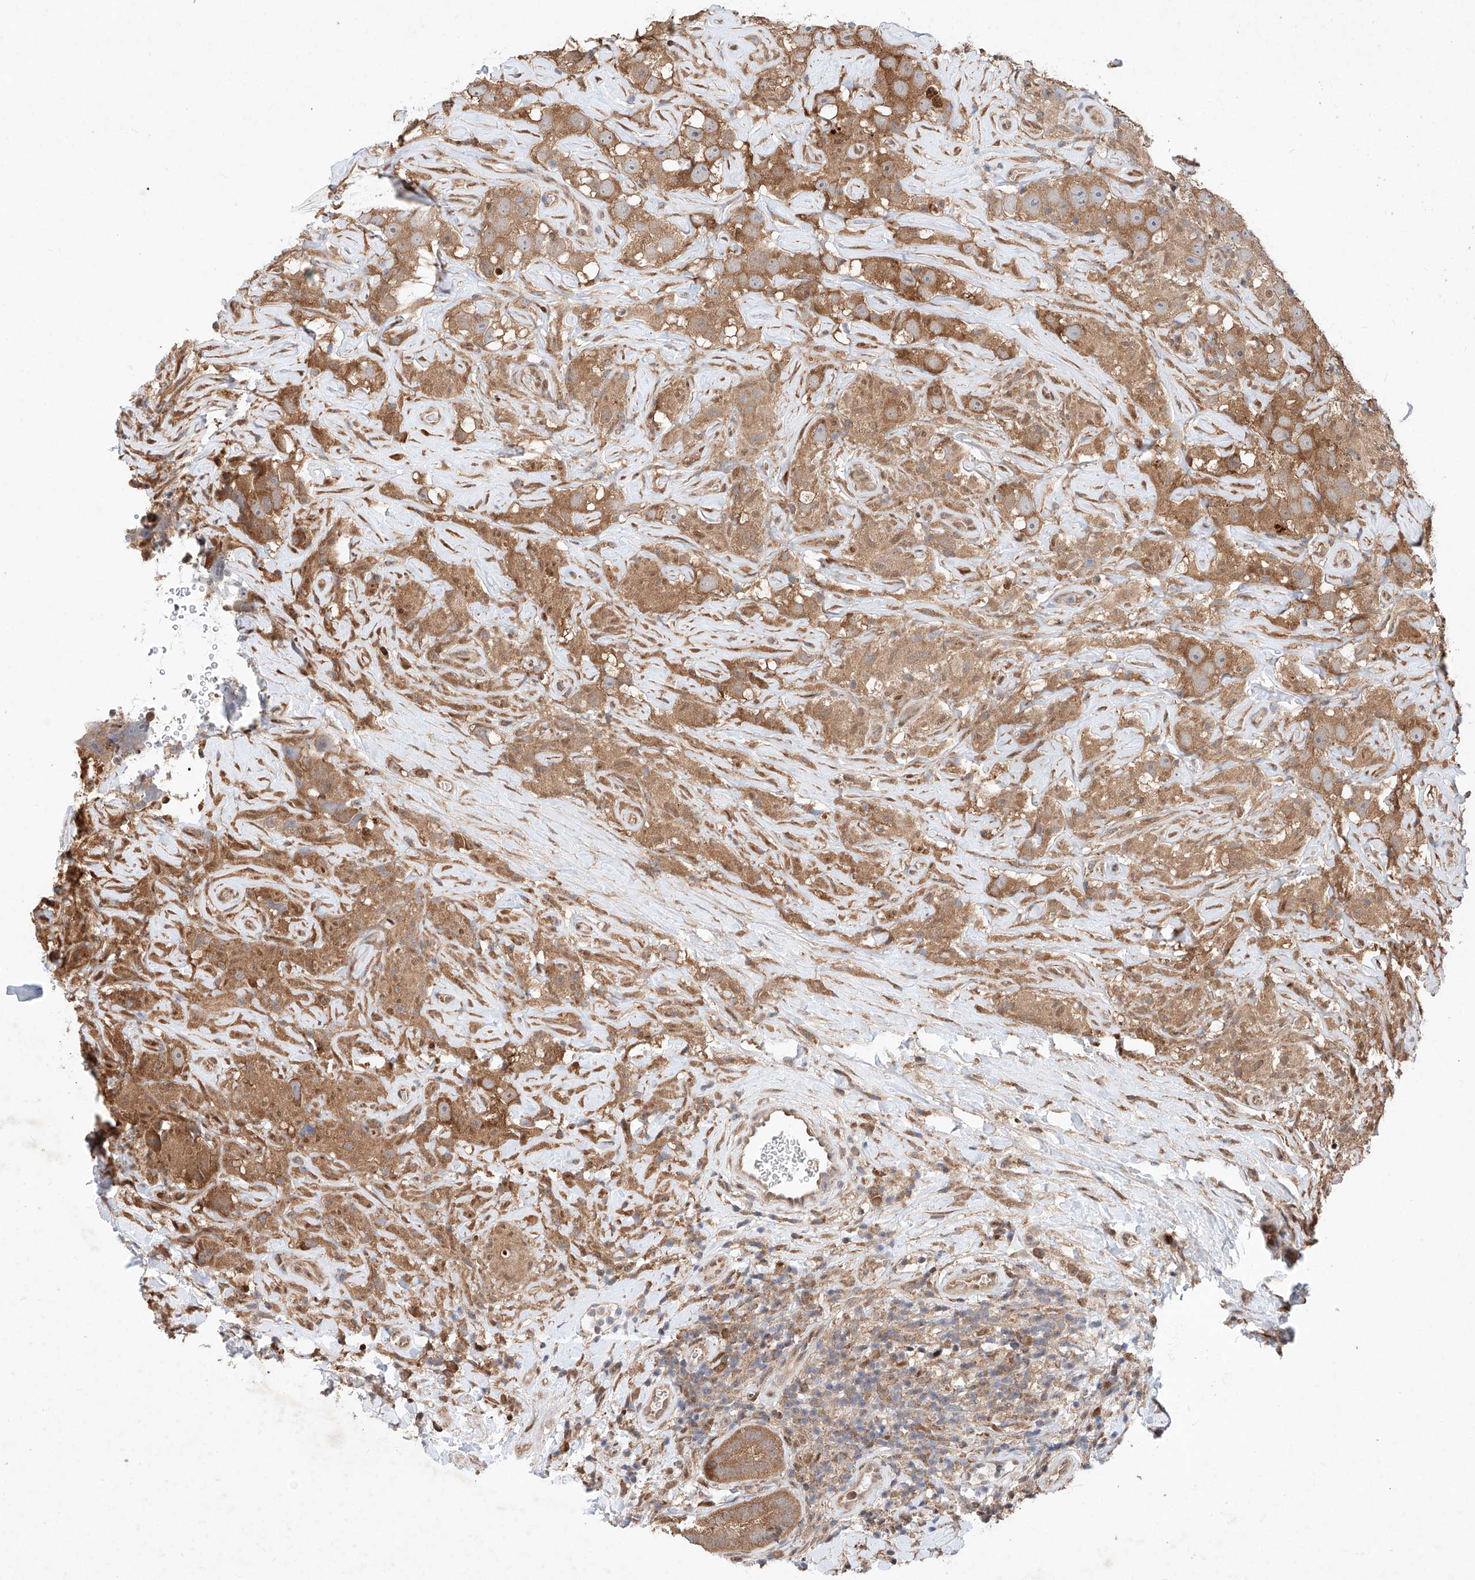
{"staining": {"intensity": "moderate", "quantity": ">75%", "location": "cytoplasmic/membranous"}, "tissue": "testis cancer", "cell_type": "Tumor cells", "image_type": "cancer", "snomed": [{"axis": "morphology", "description": "Seminoma, NOS"}, {"axis": "topography", "description": "Testis"}], "caption": "Moderate cytoplasmic/membranous expression for a protein is identified in about >75% of tumor cells of testis cancer (seminoma) using immunohistochemistry.", "gene": "ZSCAN4", "patient": {"sex": "male", "age": 49}}